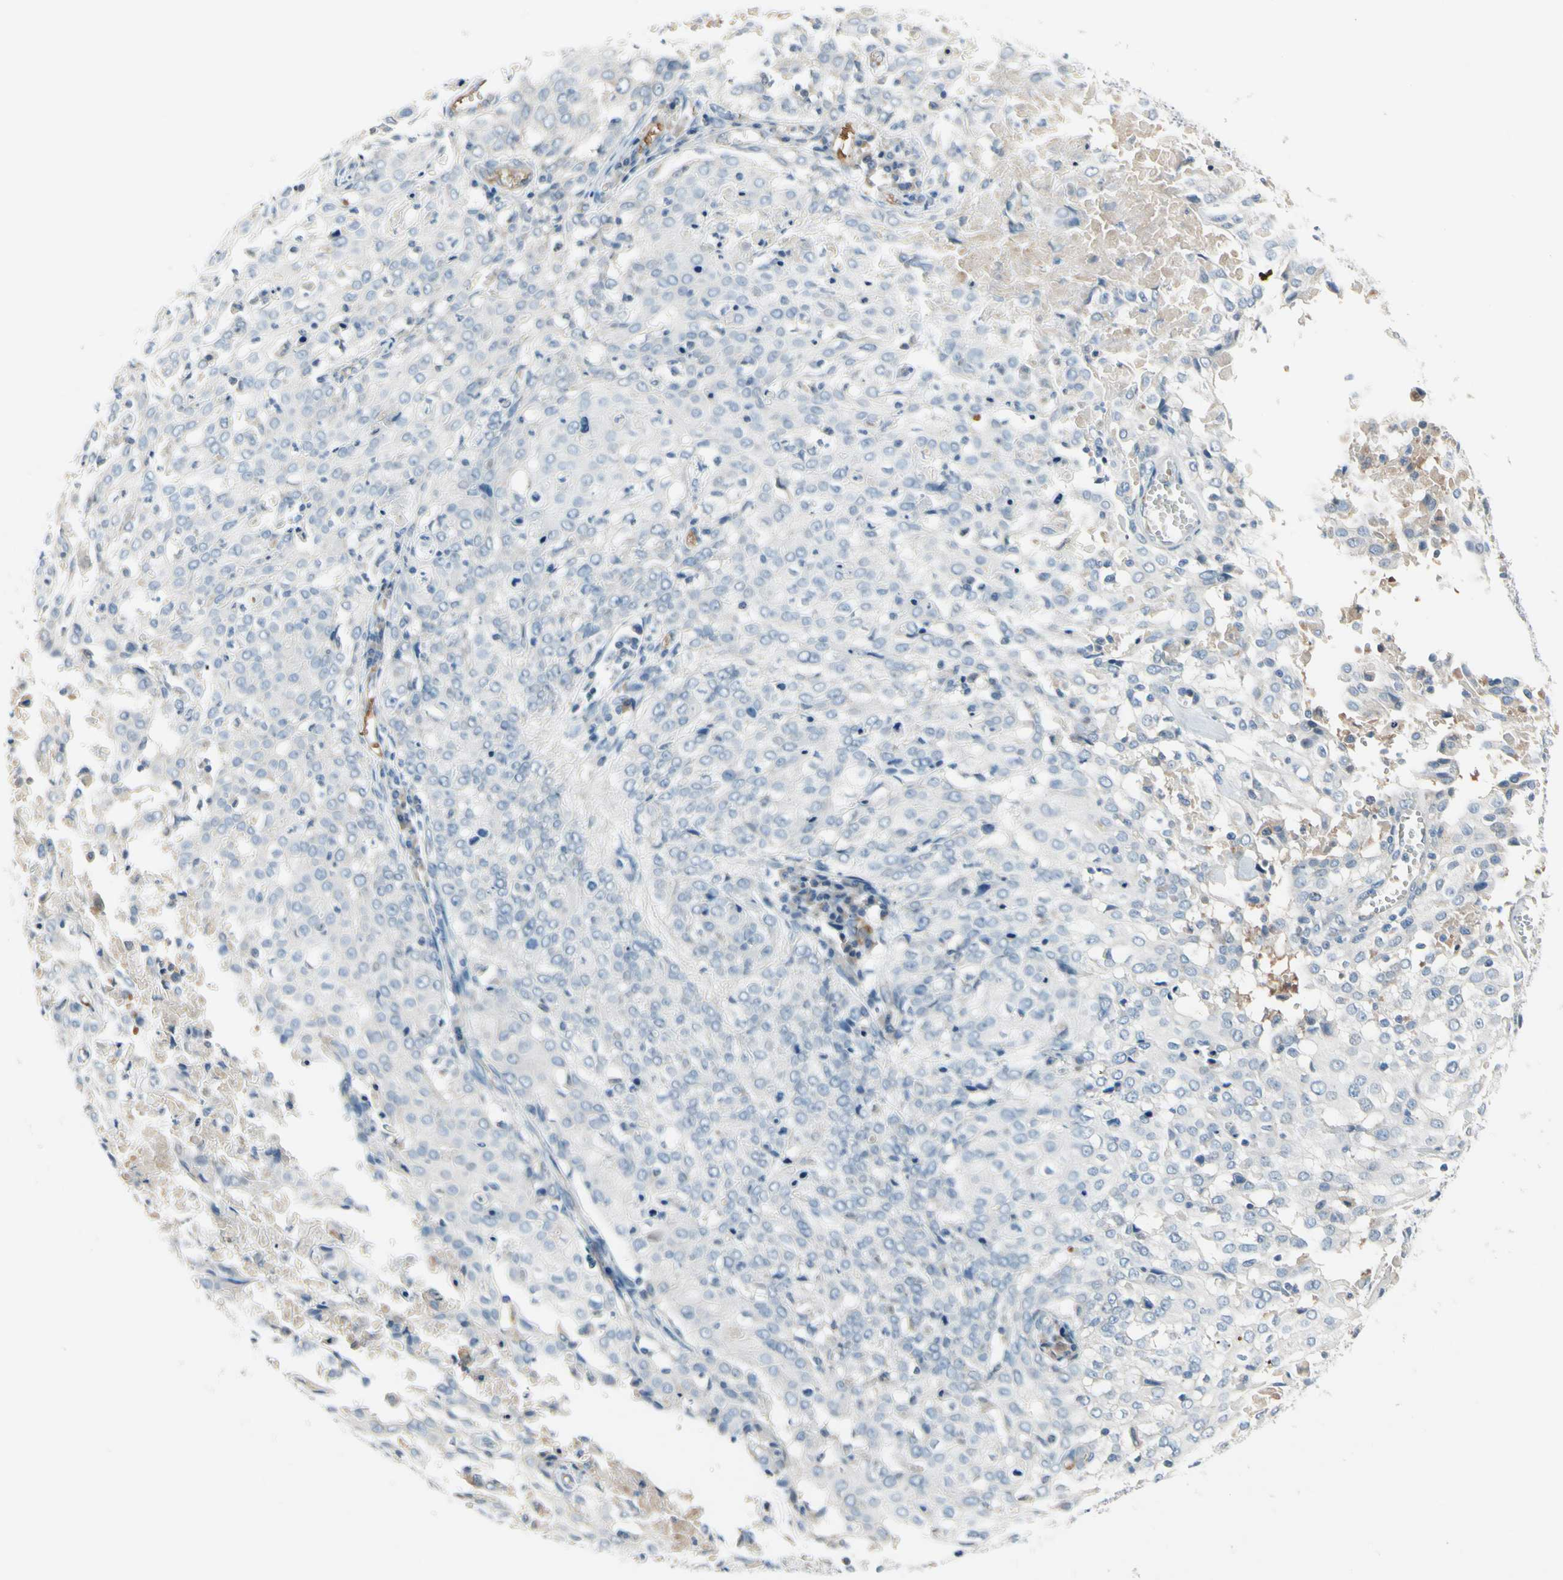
{"staining": {"intensity": "negative", "quantity": "none", "location": "none"}, "tissue": "cervical cancer", "cell_type": "Tumor cells", "image_type": "cancer", "snomed": [{"axis": "morphology", "description": "Squamous cell carcinoma, NOS"}, {"axis": "topography", "description": "Cervix"}], "caption": "DAB immunohistochemical staining of cervical squamous cell carcinoma displays no significant staining in tumor cells. (DAB IHC, high magnification).", "gene": "CNDP1", "patient": {"sex": "female", "age": 39}}